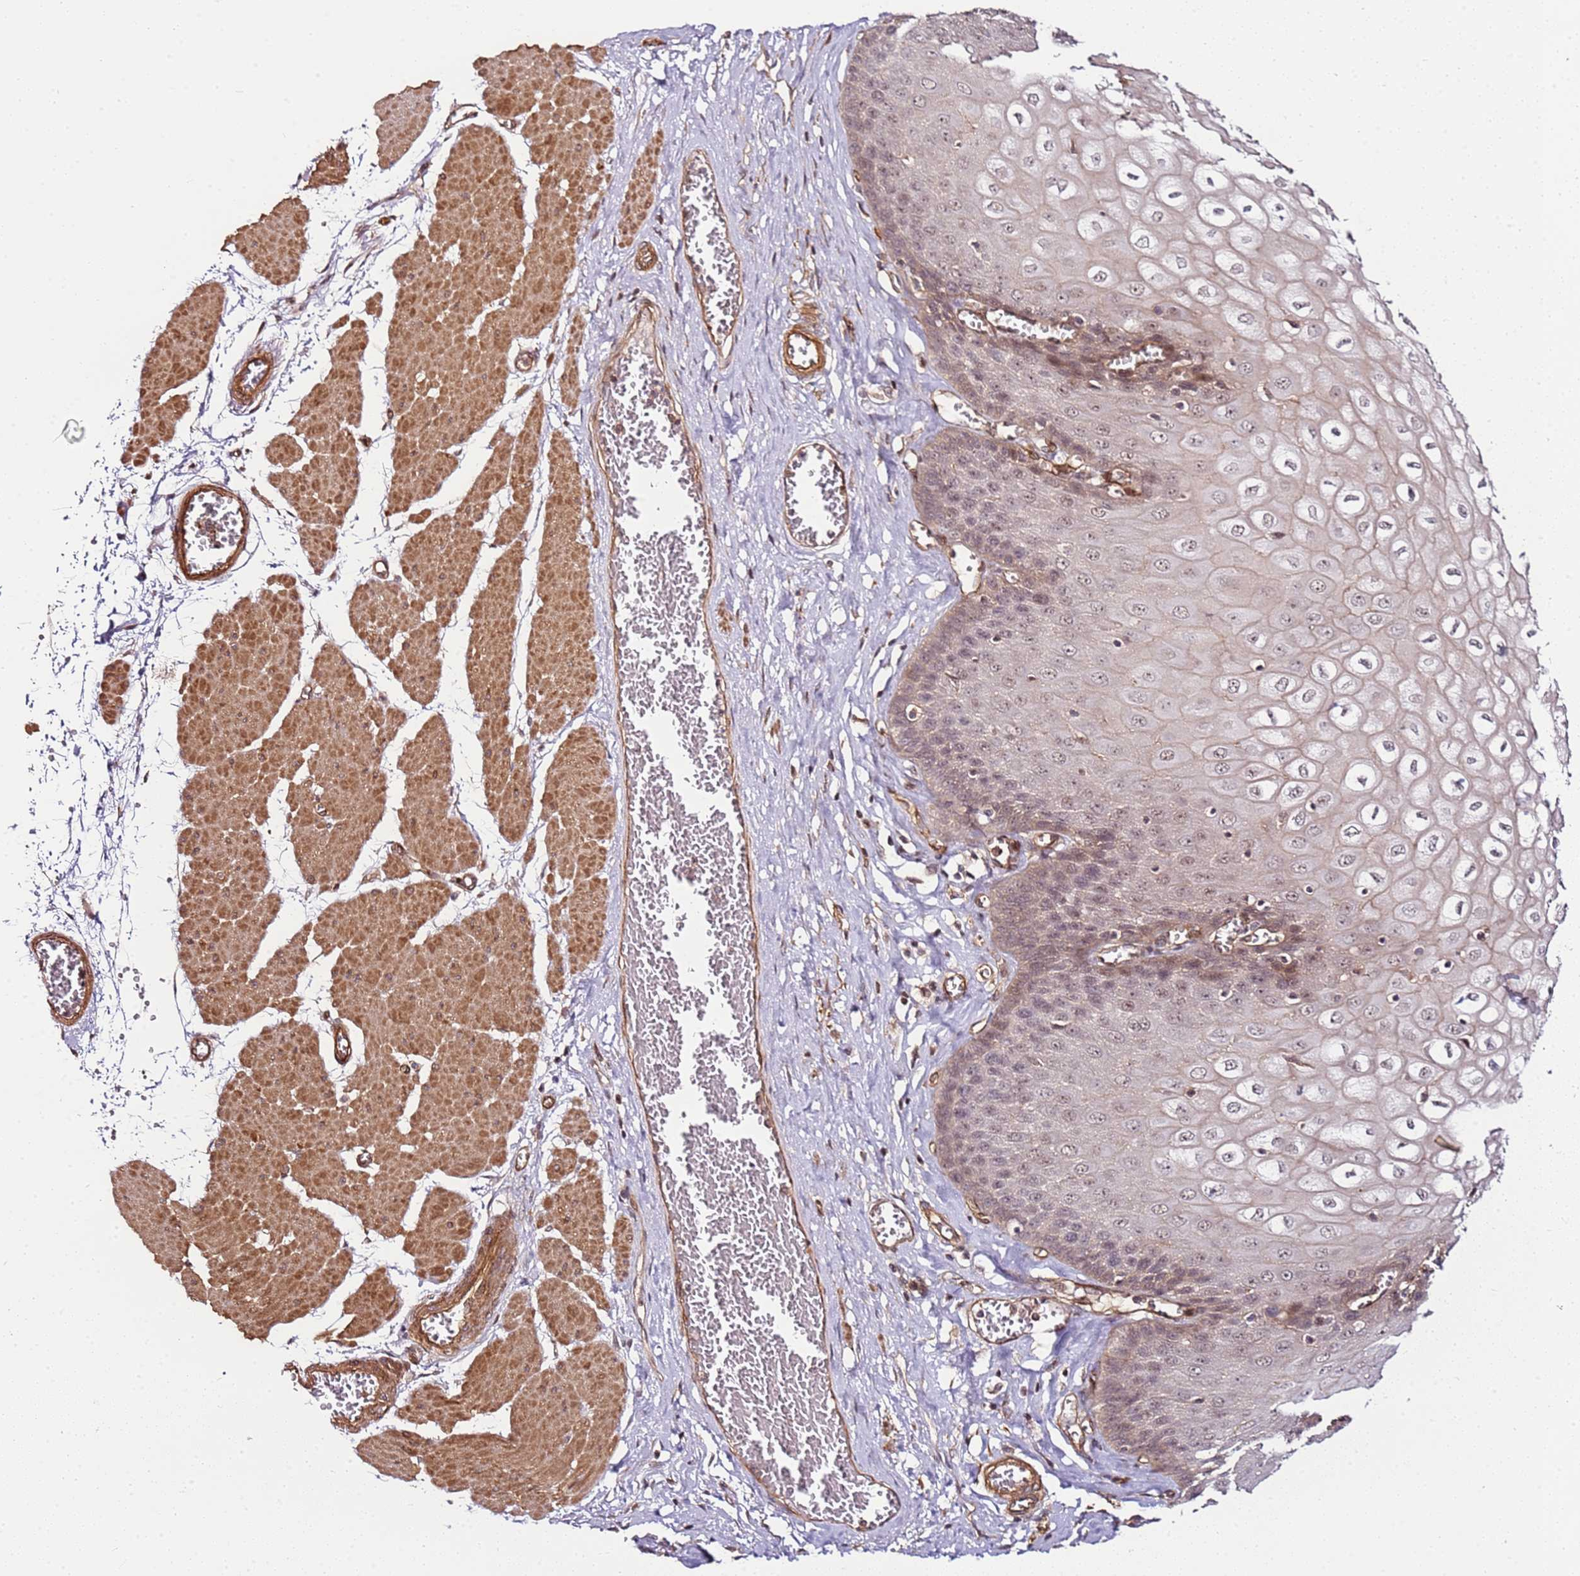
{"staining": {"intensity": "weak", "quantity": "25%-75%", "location": "cytoplasmic/membranous,nuclear"}, "tissue": "esophagus", "cell_type": "Squamous epithelial cells", "image_type": "normal", "snomed": [{"axis": "morphology", "description": "Normal tissue, NOS"}, {"axis": "topography", "description": "Esophagus"}], "caption": "Benign esophagus was stained to show a protein in brown. There is low levels of weak cytoplasmic/membranous,nuclear staining in approximately 25%-75% of squamous epithelial cells. (IHC, brightfield microscopy, high magnification).", "gene": "CCNYL1", "patient": {"sex": "male", "age": 60}}